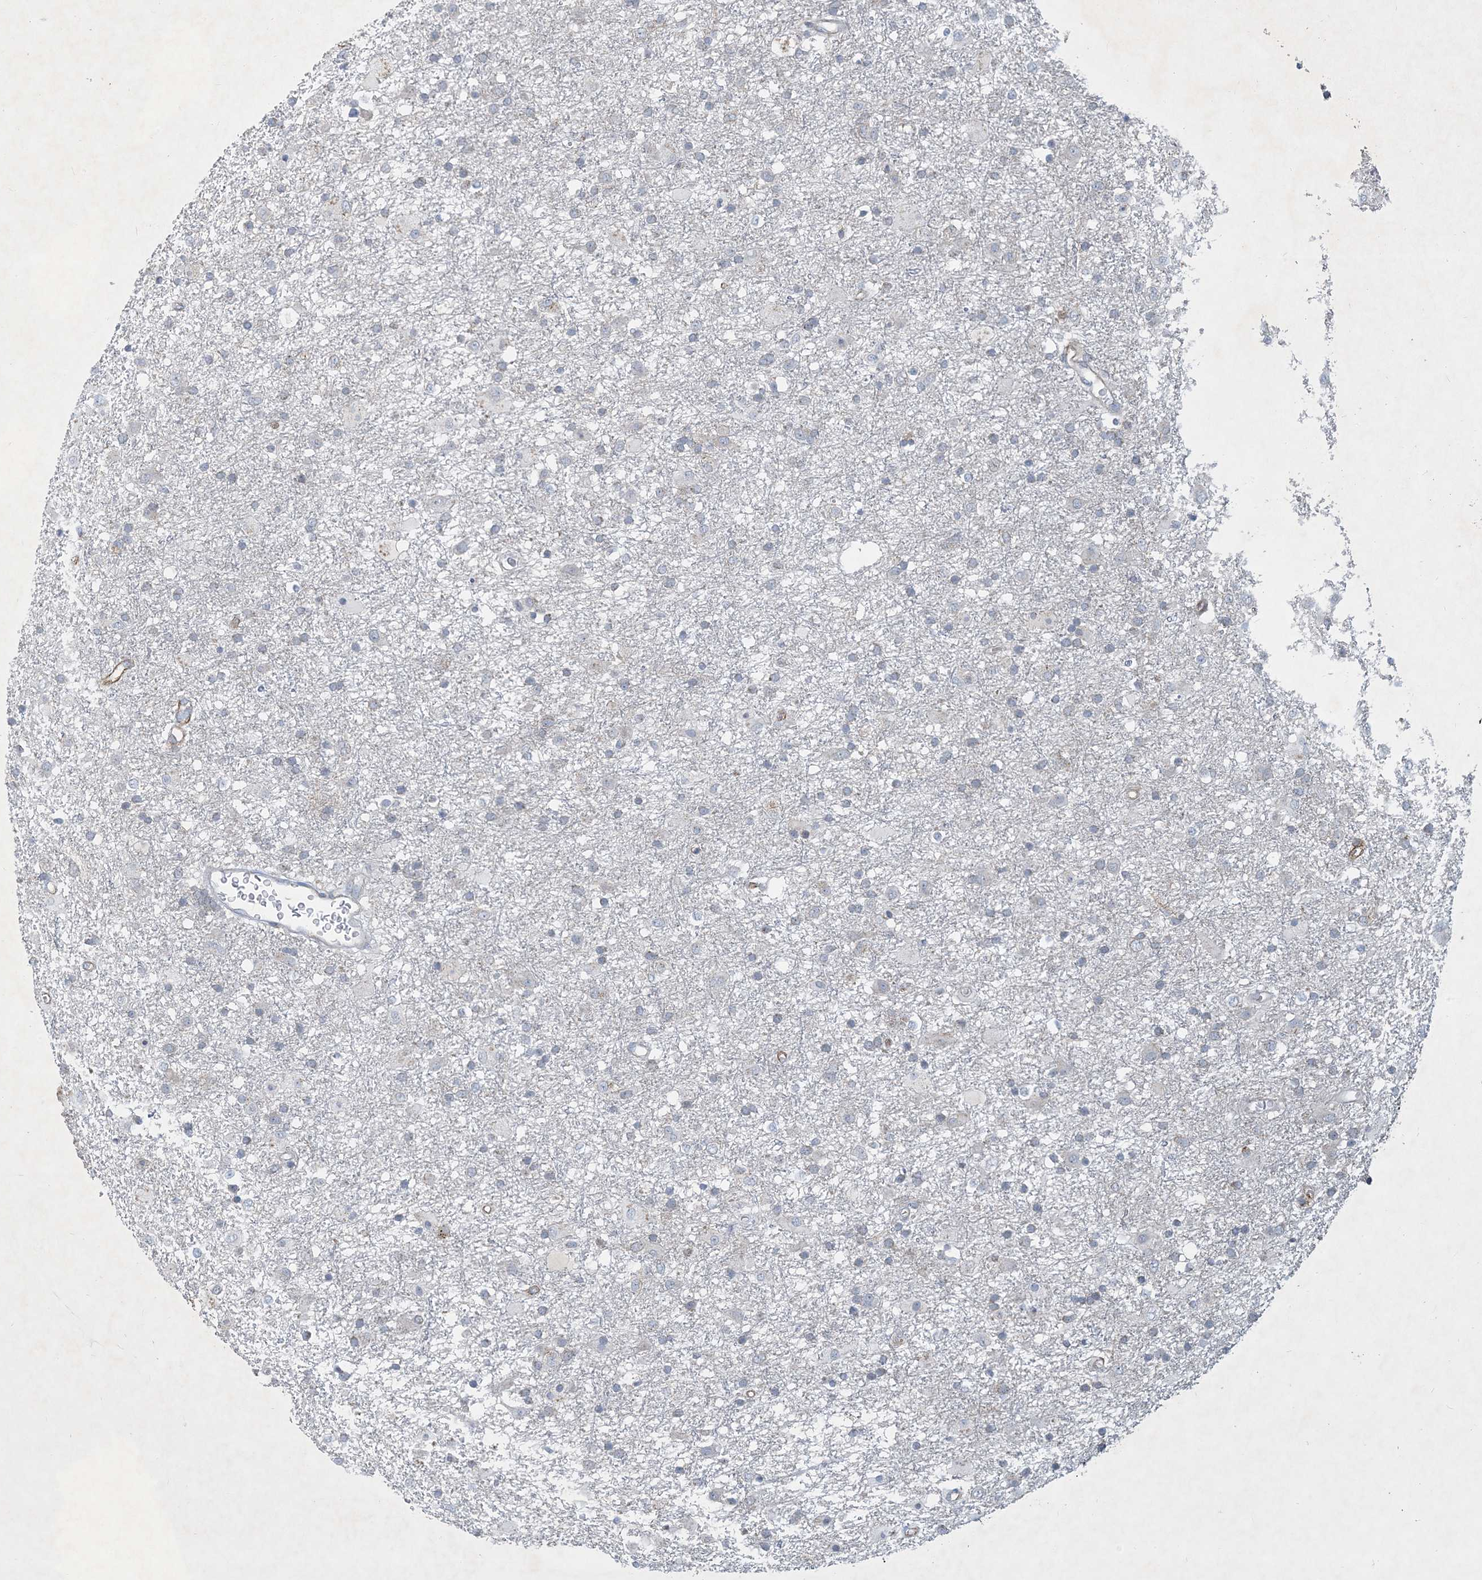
{"staining": {"intensity": "negative", "quantity": "none", "location": "none"}, "tissue": "glioma", "cell_type": "Tumor cells", "image_type": "cancer", "snomed": [{"axis": "morphology", "description": "Glioma, malignant, Low grade"}, {"axis": "topography", "description": "Brain"}], "caption": "High power microscopy histopathology image of an immunohistochemistry (IHC) micrograph of low-grade glioma (malignant), revealing no significant positivity in tumor cells. Nuclei are stained in blue.", "gene": "CCDC14", "patient": {"sex": "male", "age": 65}}